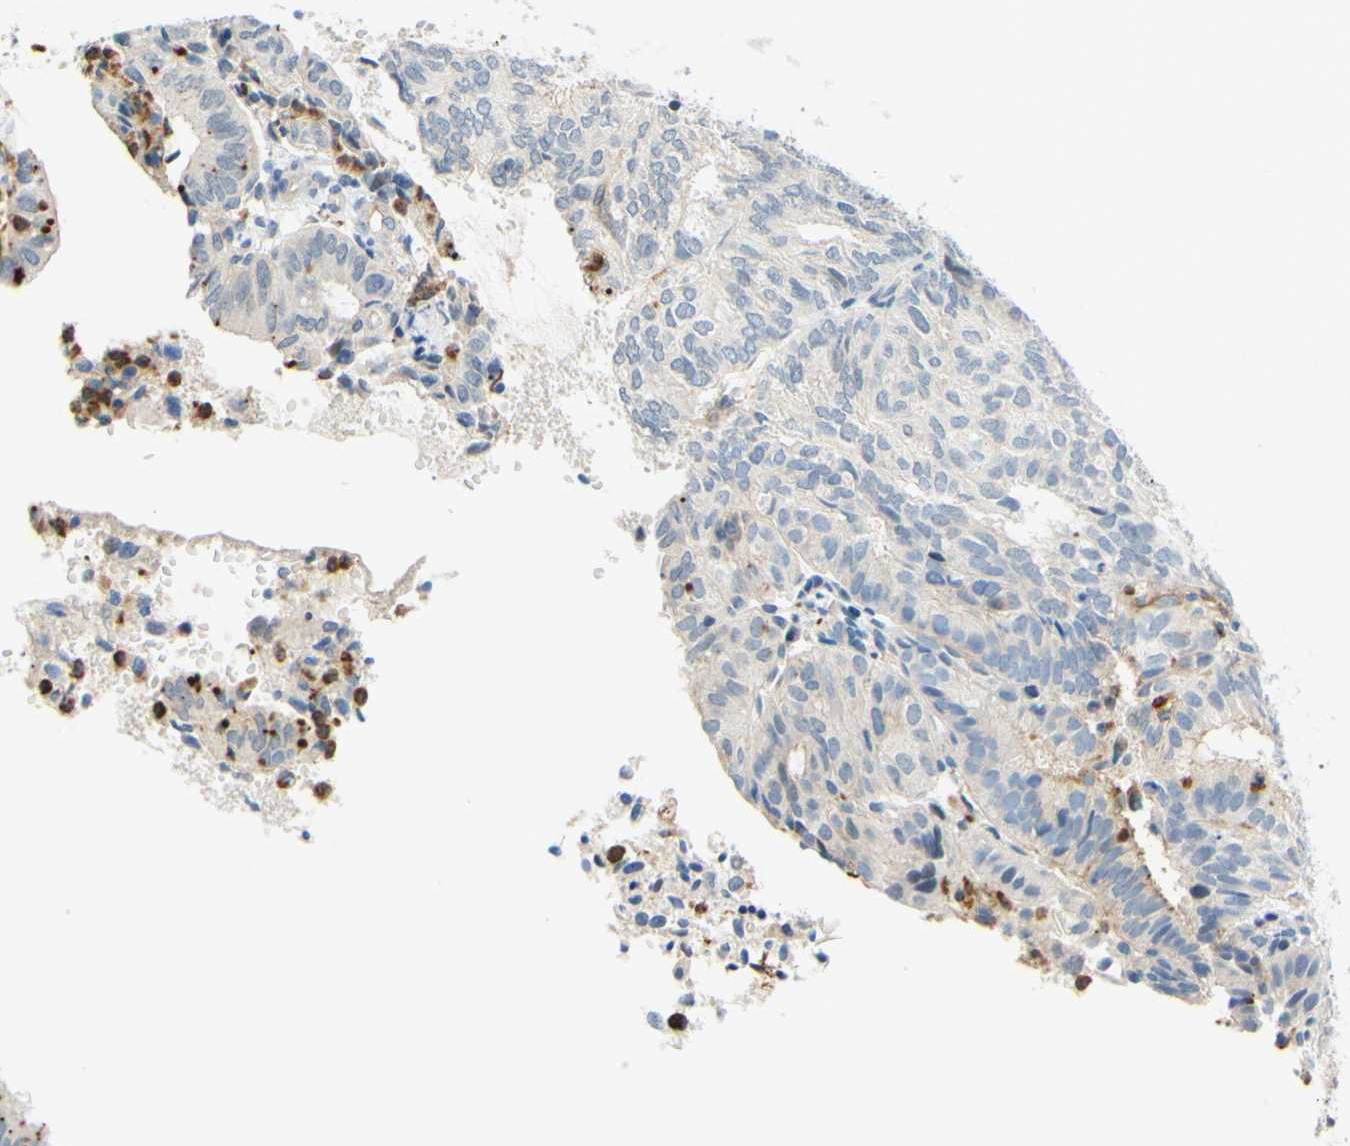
{"staining": {"intensity": "negative", "quantity": "none", "location": "none"}, "tissue": "endometrial cancer", "cell_type": "Tumor cells", "image_type": "cancer", "snomed": [{"axis": "morphology", "description": "Adenocarcinoma, NOS"}, {"axis": "topography", "description": "Uterus"}], "caption": "Endometrial cancer (adenocarcinoma) was stained to show a protein in brown. There is no significant staining in tumor cells.", "gene": "TREM2", "patient": {"sex": "female", "age": 60}}